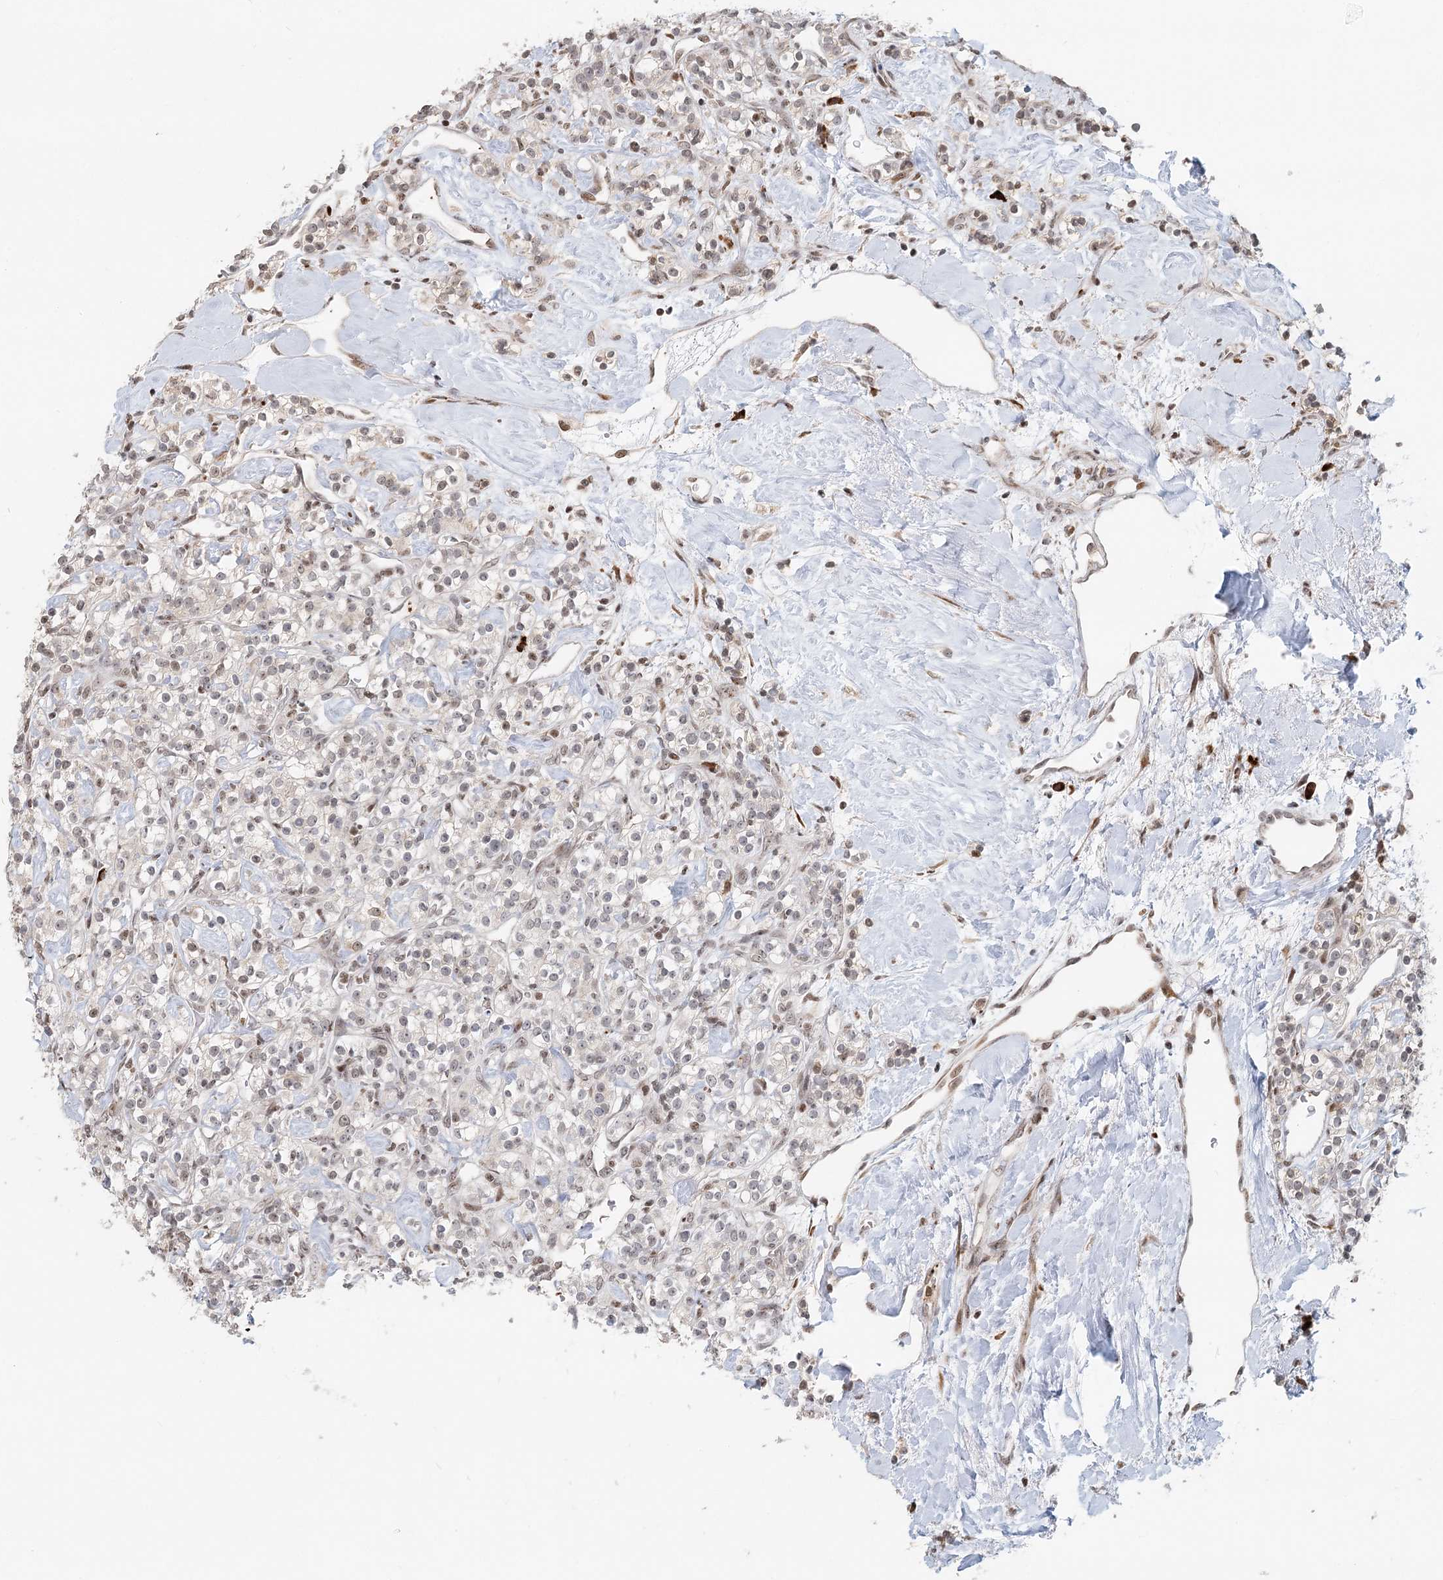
{"staining": {"intensity": "weak", "quantity": "<25%", "location": "nuclear"}, "tissue": "renal cancer", "cell_type": "Tumor cells", "image_type": "cancer", "snomed": [{"axis": "morphology", "description": "Adenocarcinoma, NOS"}, {"axis": "topography", "description": "Kidney"}], "caption": "This is an immunohistochemistry image of human adenocarcinoma (renal). There is no expression in tumor cells.", "gene": "BNIP5", "patient": {"sex": "male", "age": 77}}